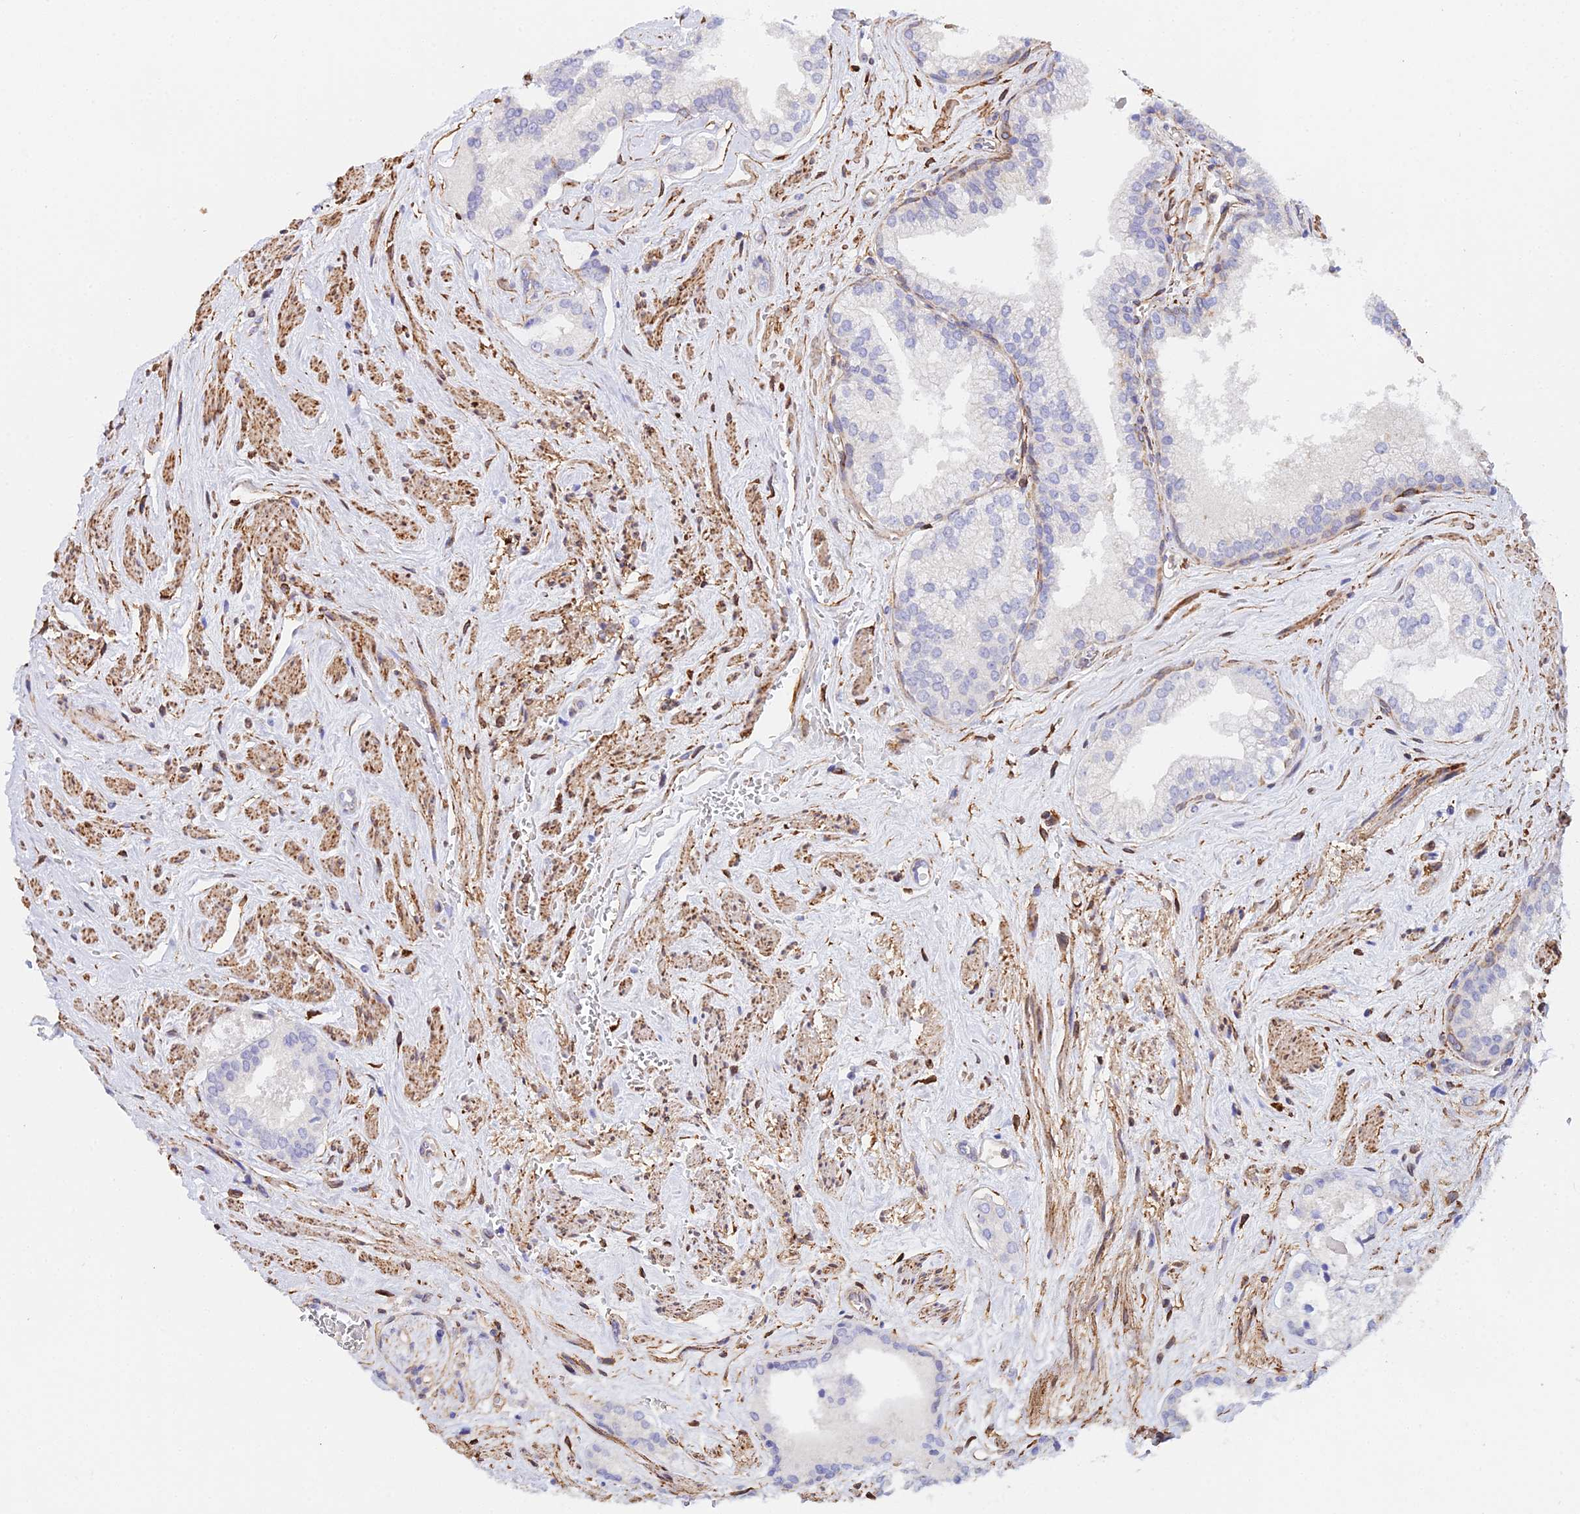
{"staining": {"intensity": "negative", "quantity": "none", "location": "none"}, "tissue": "prostate cancer", "cell_type": "Tumor cells", "image_type": "cancer", "snomed": [{"axis": "morphology", "description": "Adenocarcinoma, Low grade"}, {"axis": "topography", "description": "Prostate"}], "caption": "DAB immunohistochemical staining of human prostate cancer displays no significant expression in tumor cells.", "gene": "MXRA7", "patient": {"sex": "male", "age": 68}}